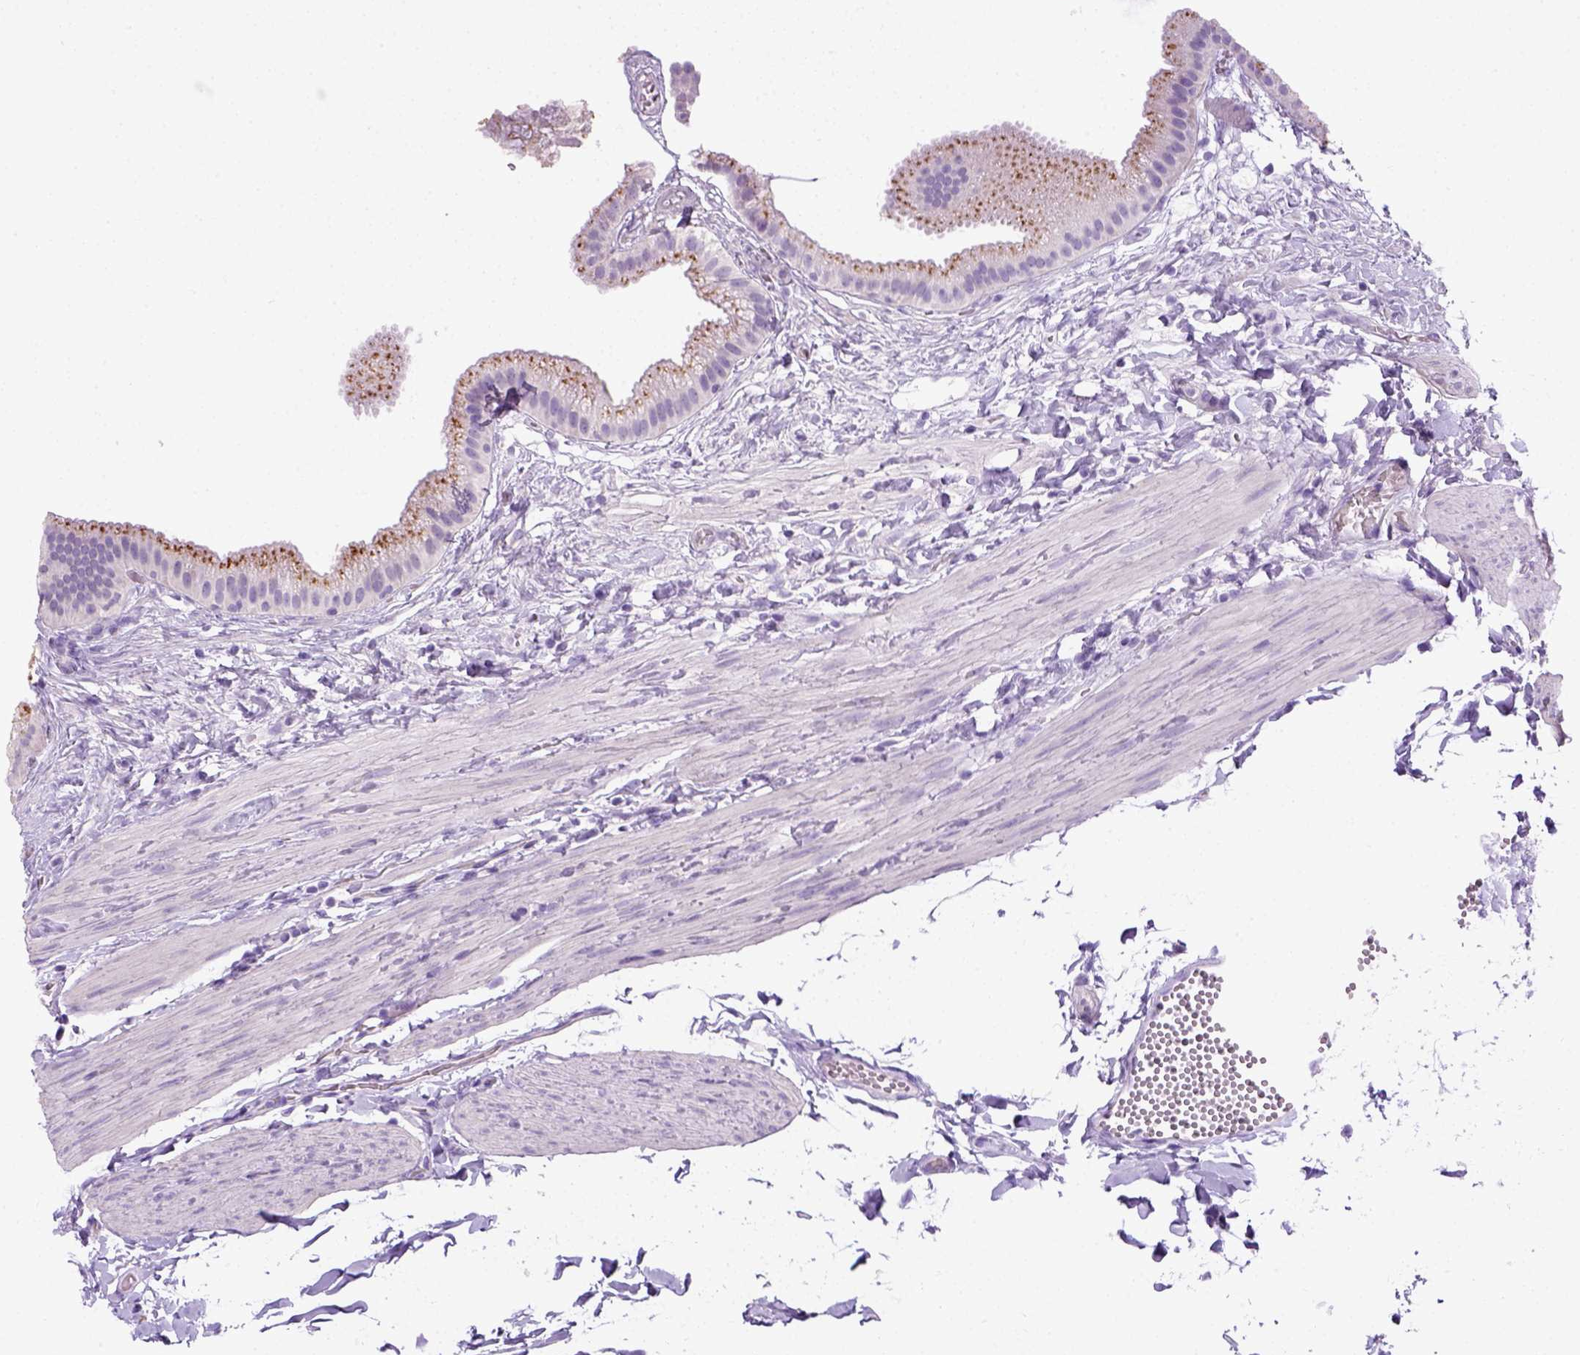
{"staining": {"intensity": "negative", "quantity": "none", "location": "none"}, "tissue": "gallbladder", "cell_type": "Glandular cells", "image_type": "normal", "snomed": [{"axis": "morphology", "description": "Normal tissue, NOS"}, {"axis": "topography", "description": "Gallbladder"}], "caption": "Immunohistochemistry (IHC) of normal human gallbladder reveals no staining in glandular cells. (DAB (3,3'-diaminobenzidine) IHC, high magnification).", "gene": "KRT71", "patient": {"sex": "female", "age": 63}}